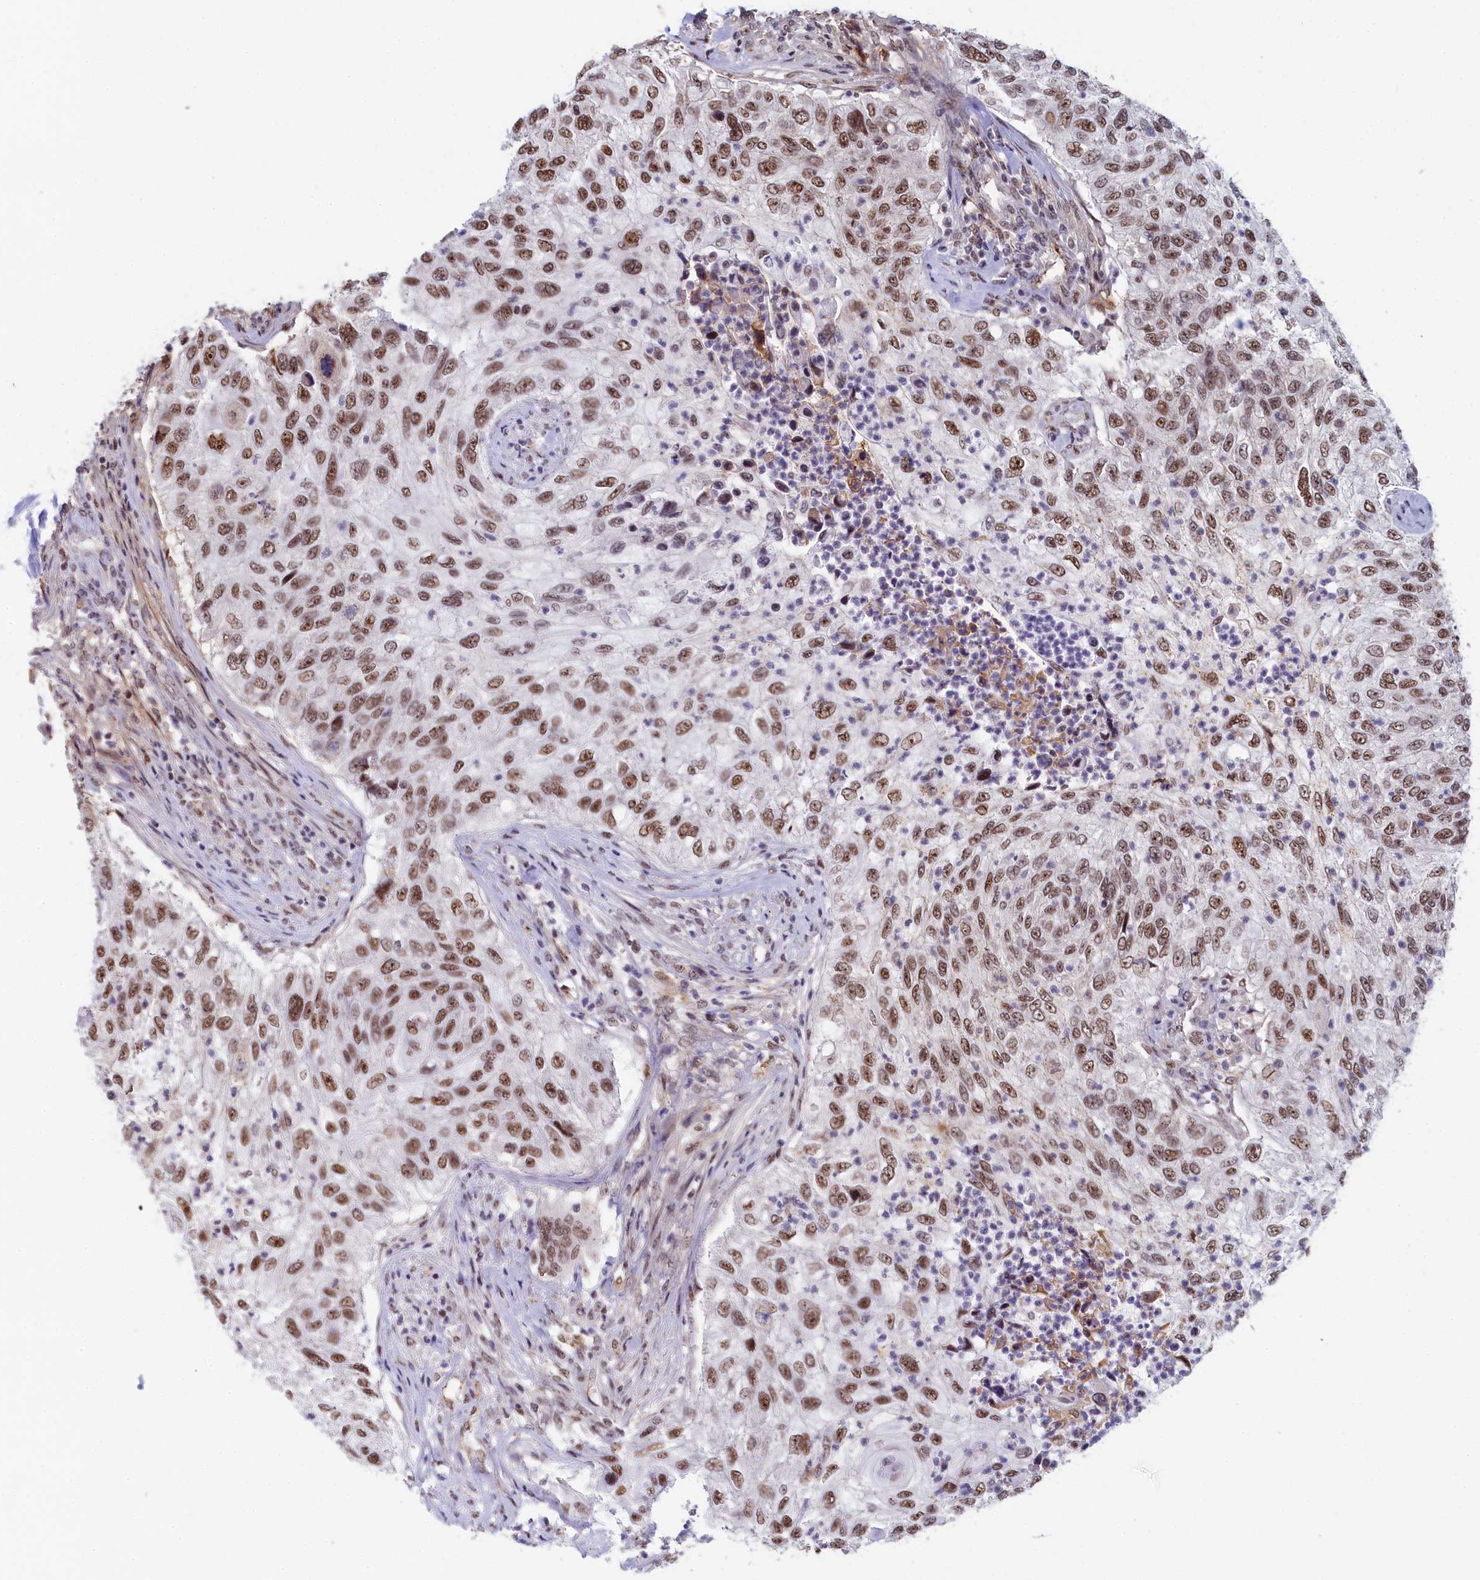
{"staining": {"intensity": "moderate", "quantity": ">75%", "location": "nuclear"}, "tissue": "urothelial cancer", "cell_type": "Tumor cells", "image_type": "cancer", "snomed": [{"axis": "morphology", "description": "Urothelial carcinoma, High grade"}, {"axis": "topography", "description": "Urinary bladder"}], "caption": "Immunohistochemical staining of human urothelial cancer shows moderate nuclear protein positivity in about >75% of tumor cells.", "gene": "INTS14", "patient": {"sex": "female", "age": 60}}